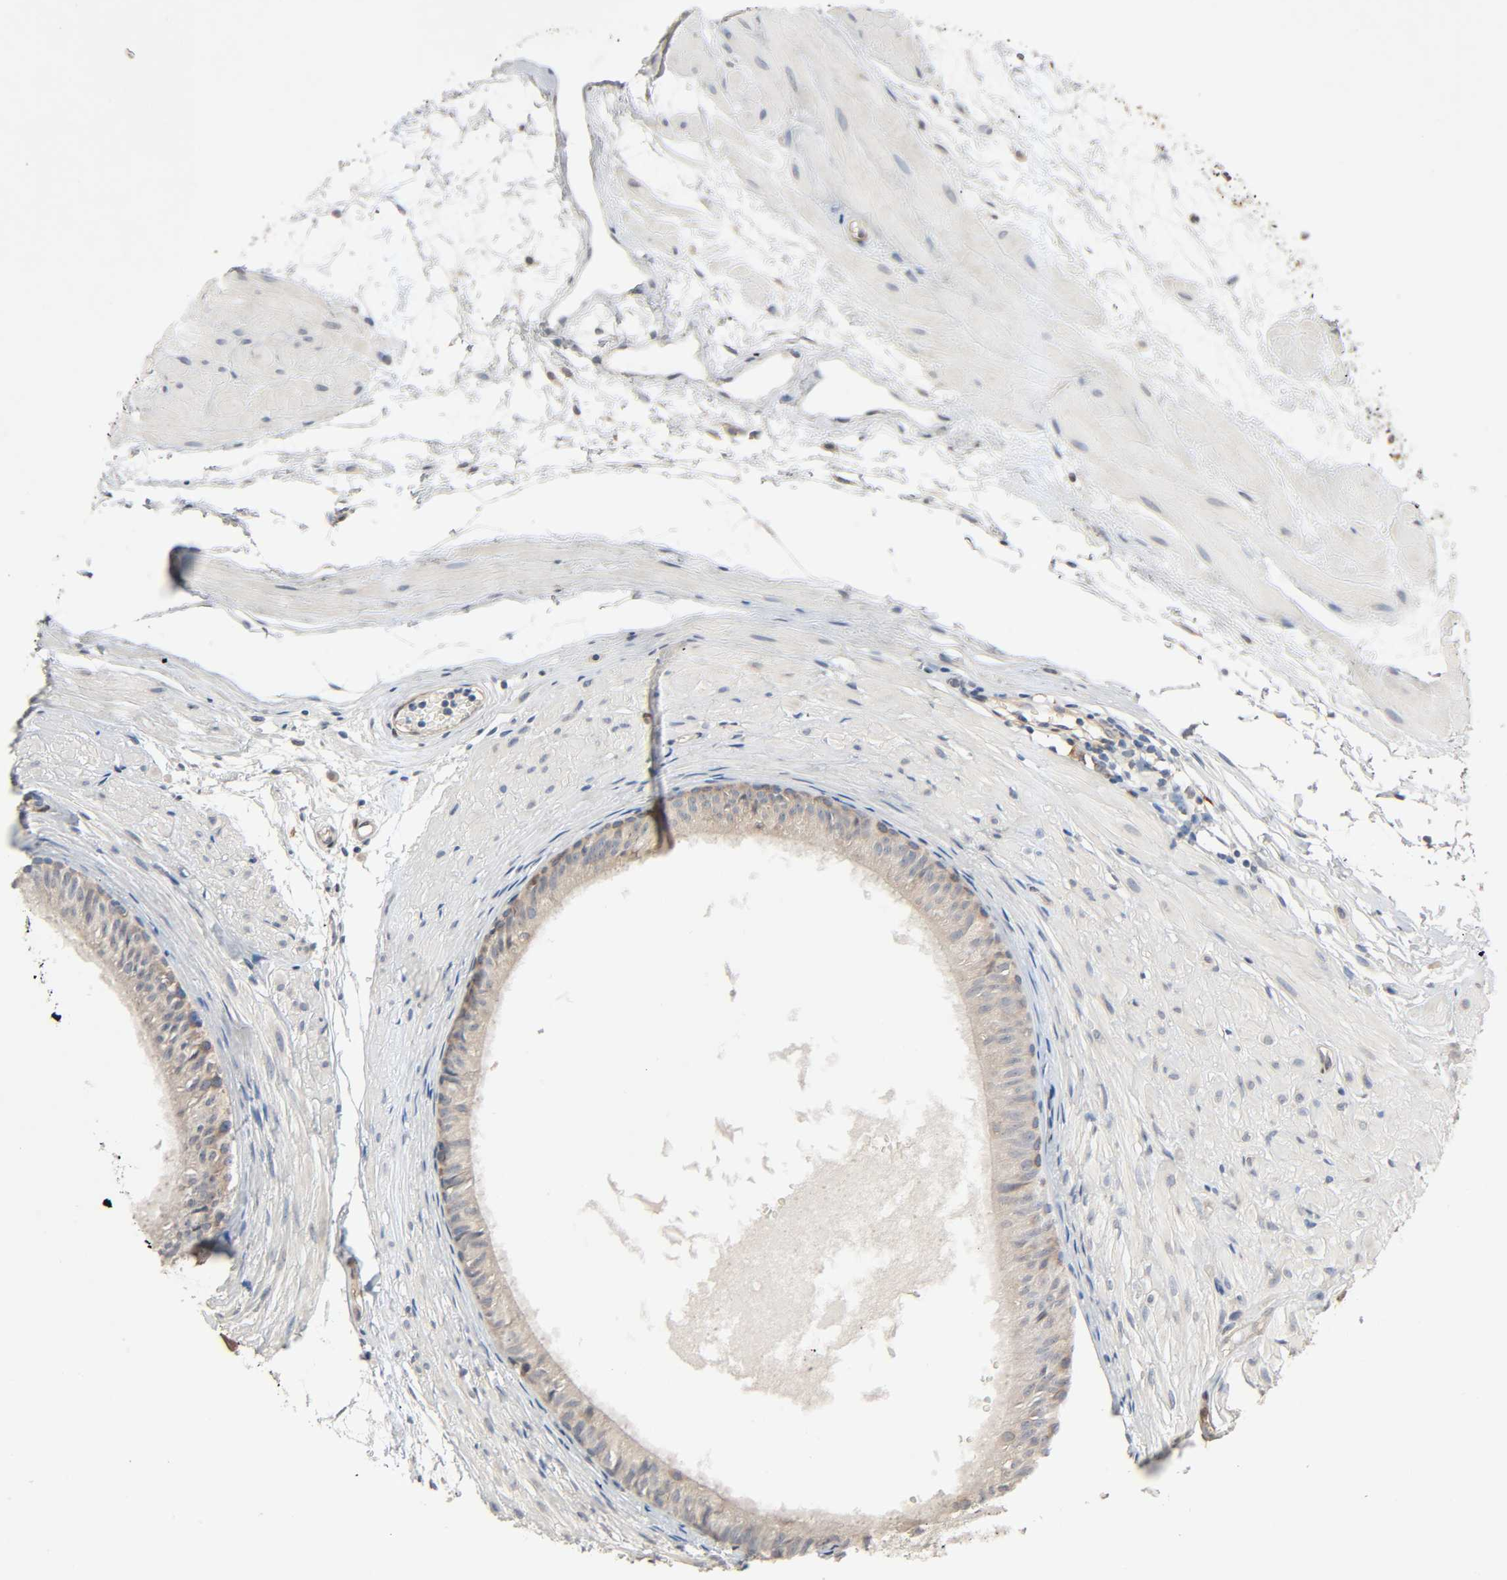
{"staining": {"intensity": "weak", "quantity": ">75%", "location": "cytoplasmic/membranous"}, "tissue": "epididymis", "cell_type": "Glandular cells", "image_type": "normal", "snomed": [{"axis": "morphology", "description": "Normal tissue, NOS"}, {"axis": "morphology", "description": "Atrophy, NOS"}, {"axis": "topography", "description": "Testis"}, {"axis": "topography", "description": "Epididymis"}], "caption": "Immunohistochemistry (IHC) (DAB (3,3'-diaminobenzidine)) staining of normal epididymis demonstrates weak cytoplasmic/membranous protein positivity in about >75% of glandular cells.", "gene": "PTK2", "patient": {"sex": "male", "age": 18}}